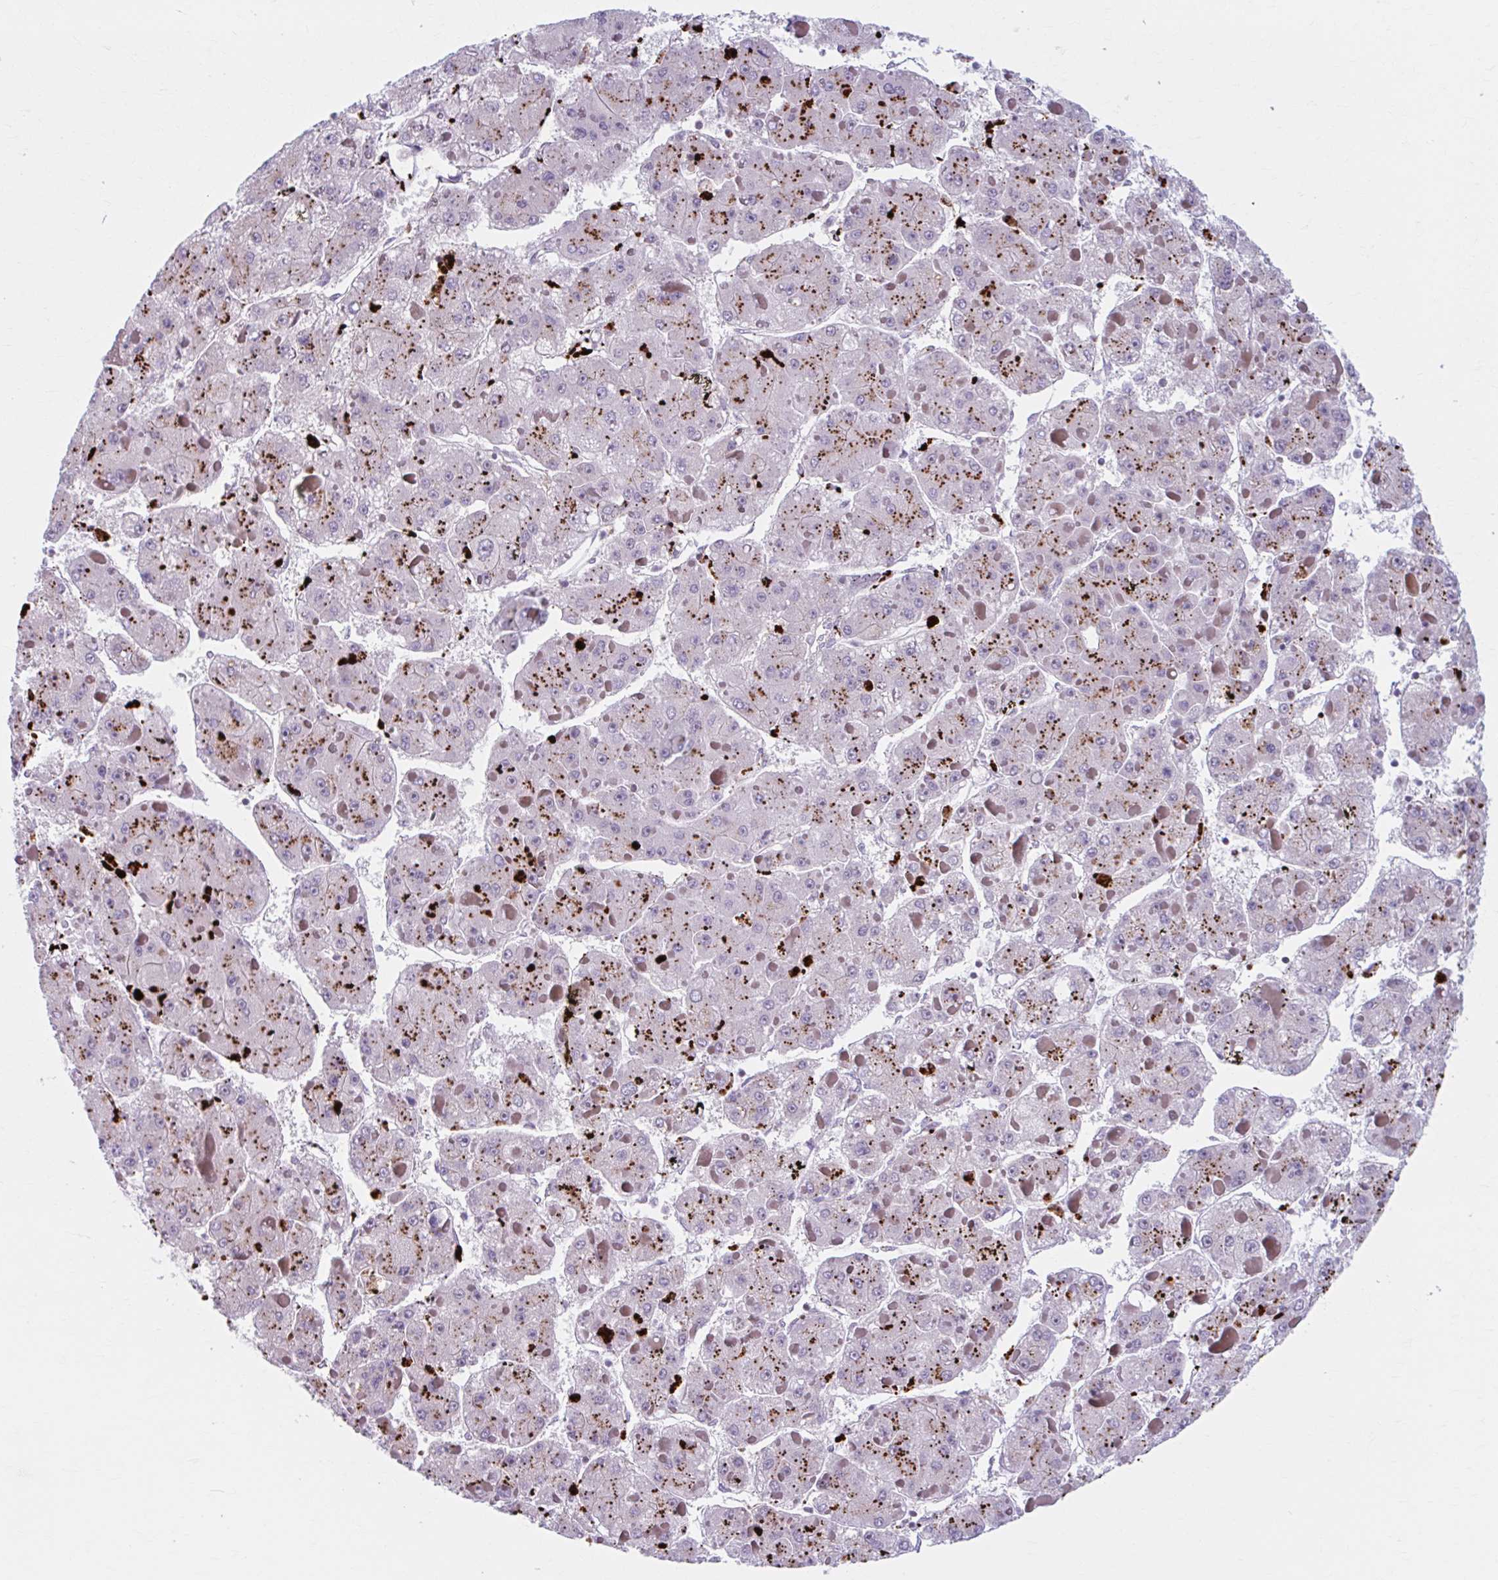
{"staining": {"intensity": "strong", "quantity": "25%-75%", "location": "cytoplasmic/membranous"}, "tissue": "liver cancer", "cell_type": "Tumor cells", "image_type": "cancer", "snomed": [{"axis": "morphology", "description": "Carcinoma, Hepatocellular, NOS"}, {"axis": "topography", "description": "Liver"}], "caption": "Liver cancer was stained to show a protein in brown. There is high levels of strong cytoplasmic/membranous staining in approximately 25%-75% of tumor cells.", "gene": "ADAT3", "patient": {"sex": "female", "age": 73}}